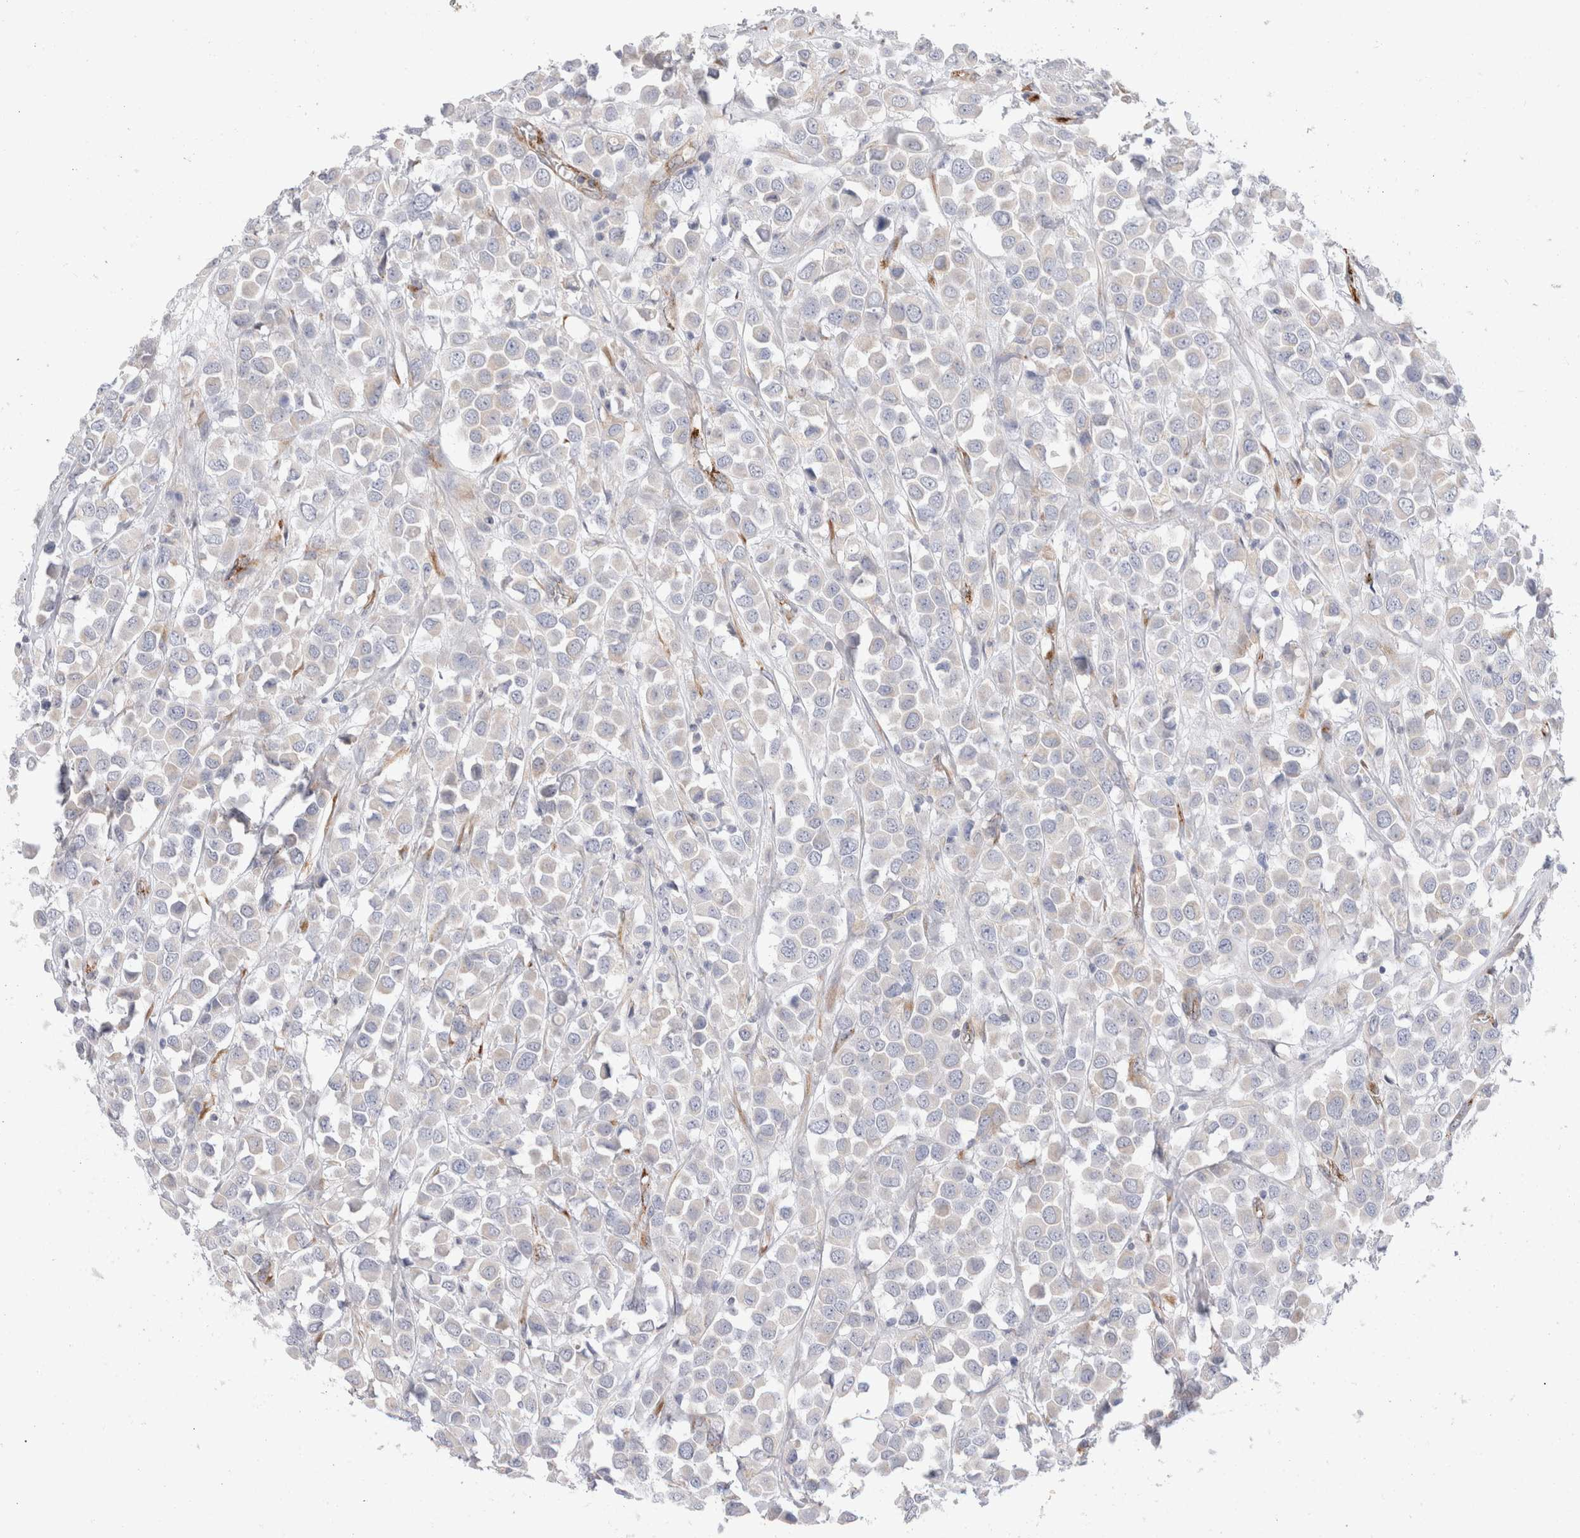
{"staining": {"intensity": "negative", "quantity": "none", "location": "none"}, "tissue": "breast cancer", "cell_type": "Tumor cells", "image_type": "cancer", "snomed": [{"axis": "morphology", "description": "Duct carcinoma"}, {"axis": "topography", "description": "Breast"}], "caption": "A micrograph of human intraductal carcinoma (breast) is negative for staining in tumor cells.", "gene": "CNPY4", "patient": {"sex": "female", "age": 61}}